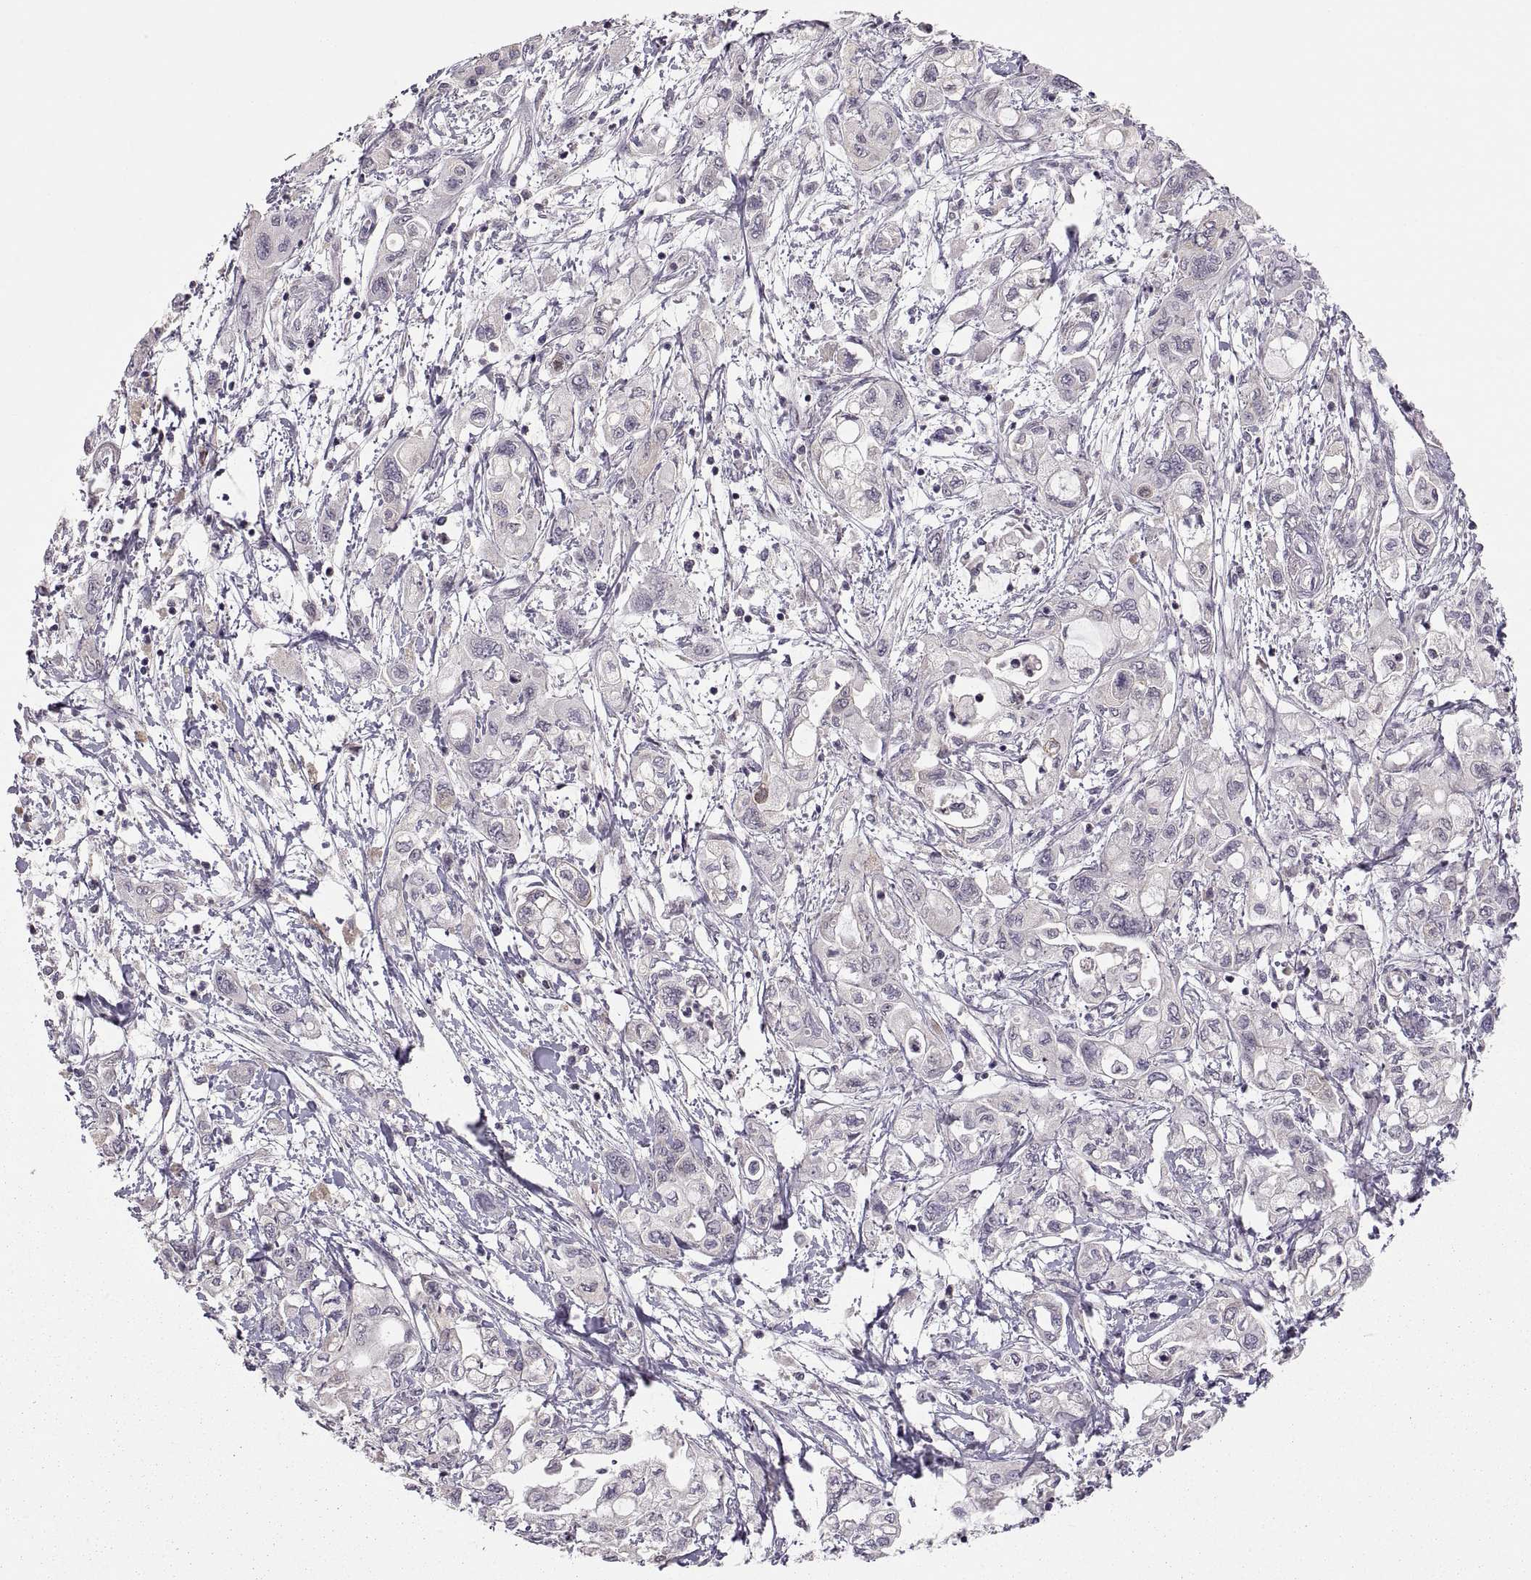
{"staining": {"intensity": "negative", "quantity": "none", "location": "none"}, "tissue": "pancreatic cancer", "cell_type": "Tumor cells", "image_type": "cancer", "snomed": [{"axis": "morphology", "description": "Adenocarcinoma, NOS"}, {"axis": "topography", "description": "Pancreas"}], "caption": "The IHC histopathology image has no significant staining in tumor cells of pancreatic cancer tissue.", "gene": "HMGCR", "patient": {"sex": "male", "age": 54}}